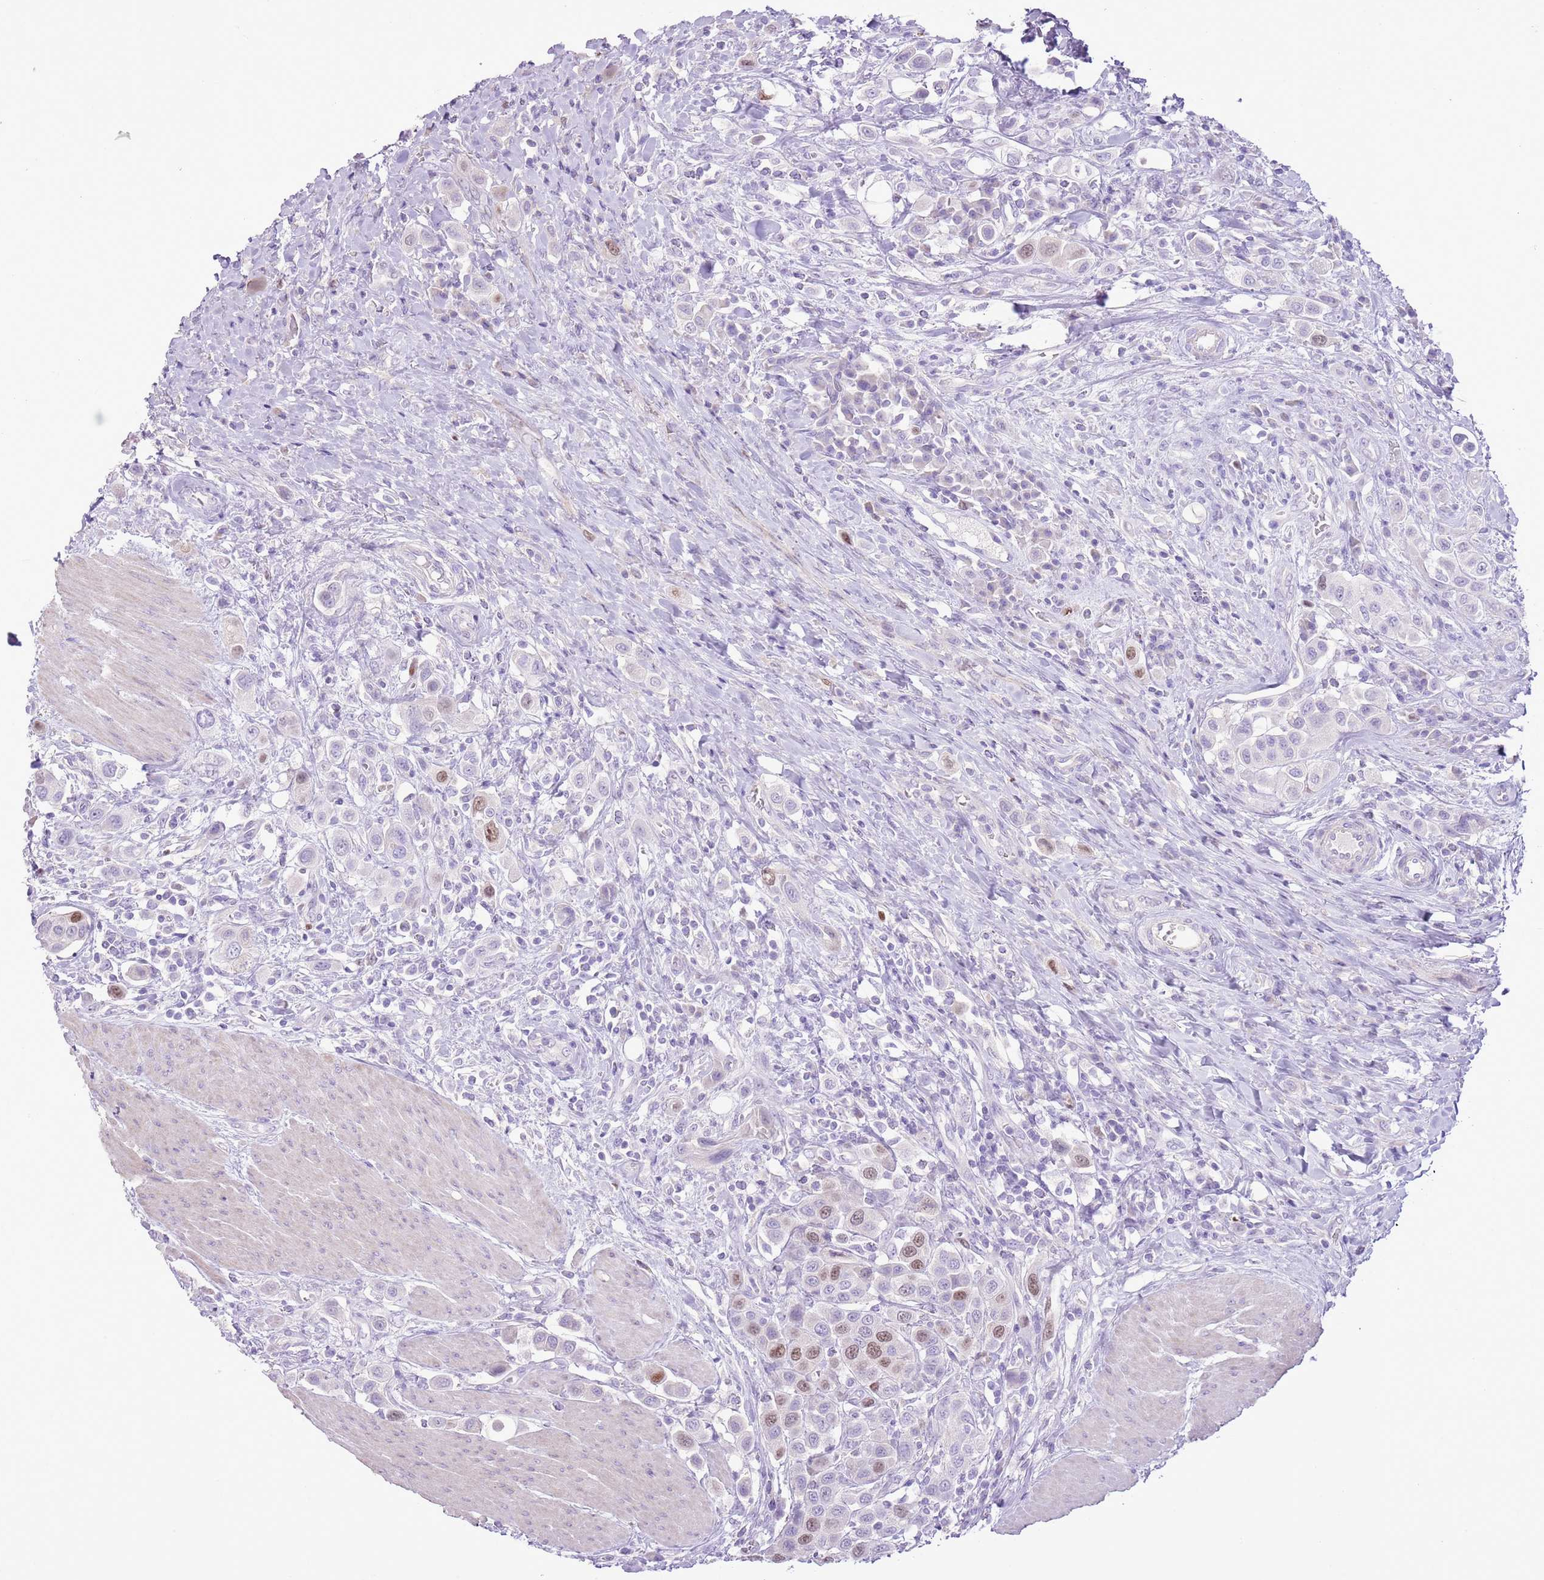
{"staining": {"intensity": "moderate", "quantity": "<25%", "location": "nuclear"}, "tissue": "urothelial cancer", "cell_type": "Tumor cells", "image_type": "cancer", "snomed": [{"axis": "morphology", "description": "Urothelial carcinoma, High grade"}, {"axis": "topography", "description": "Urinary bladder"}], "caption": "The image reveals a brown stain indicating the presence of a protein in the nuclear of tumor cells in urothelial cancer. Immunohistochemistry (ihc) stains the protein in brown and the nuclei are stained blue.", "gene": "GMNN", "patient": {"sex": "male", "age": 50}}